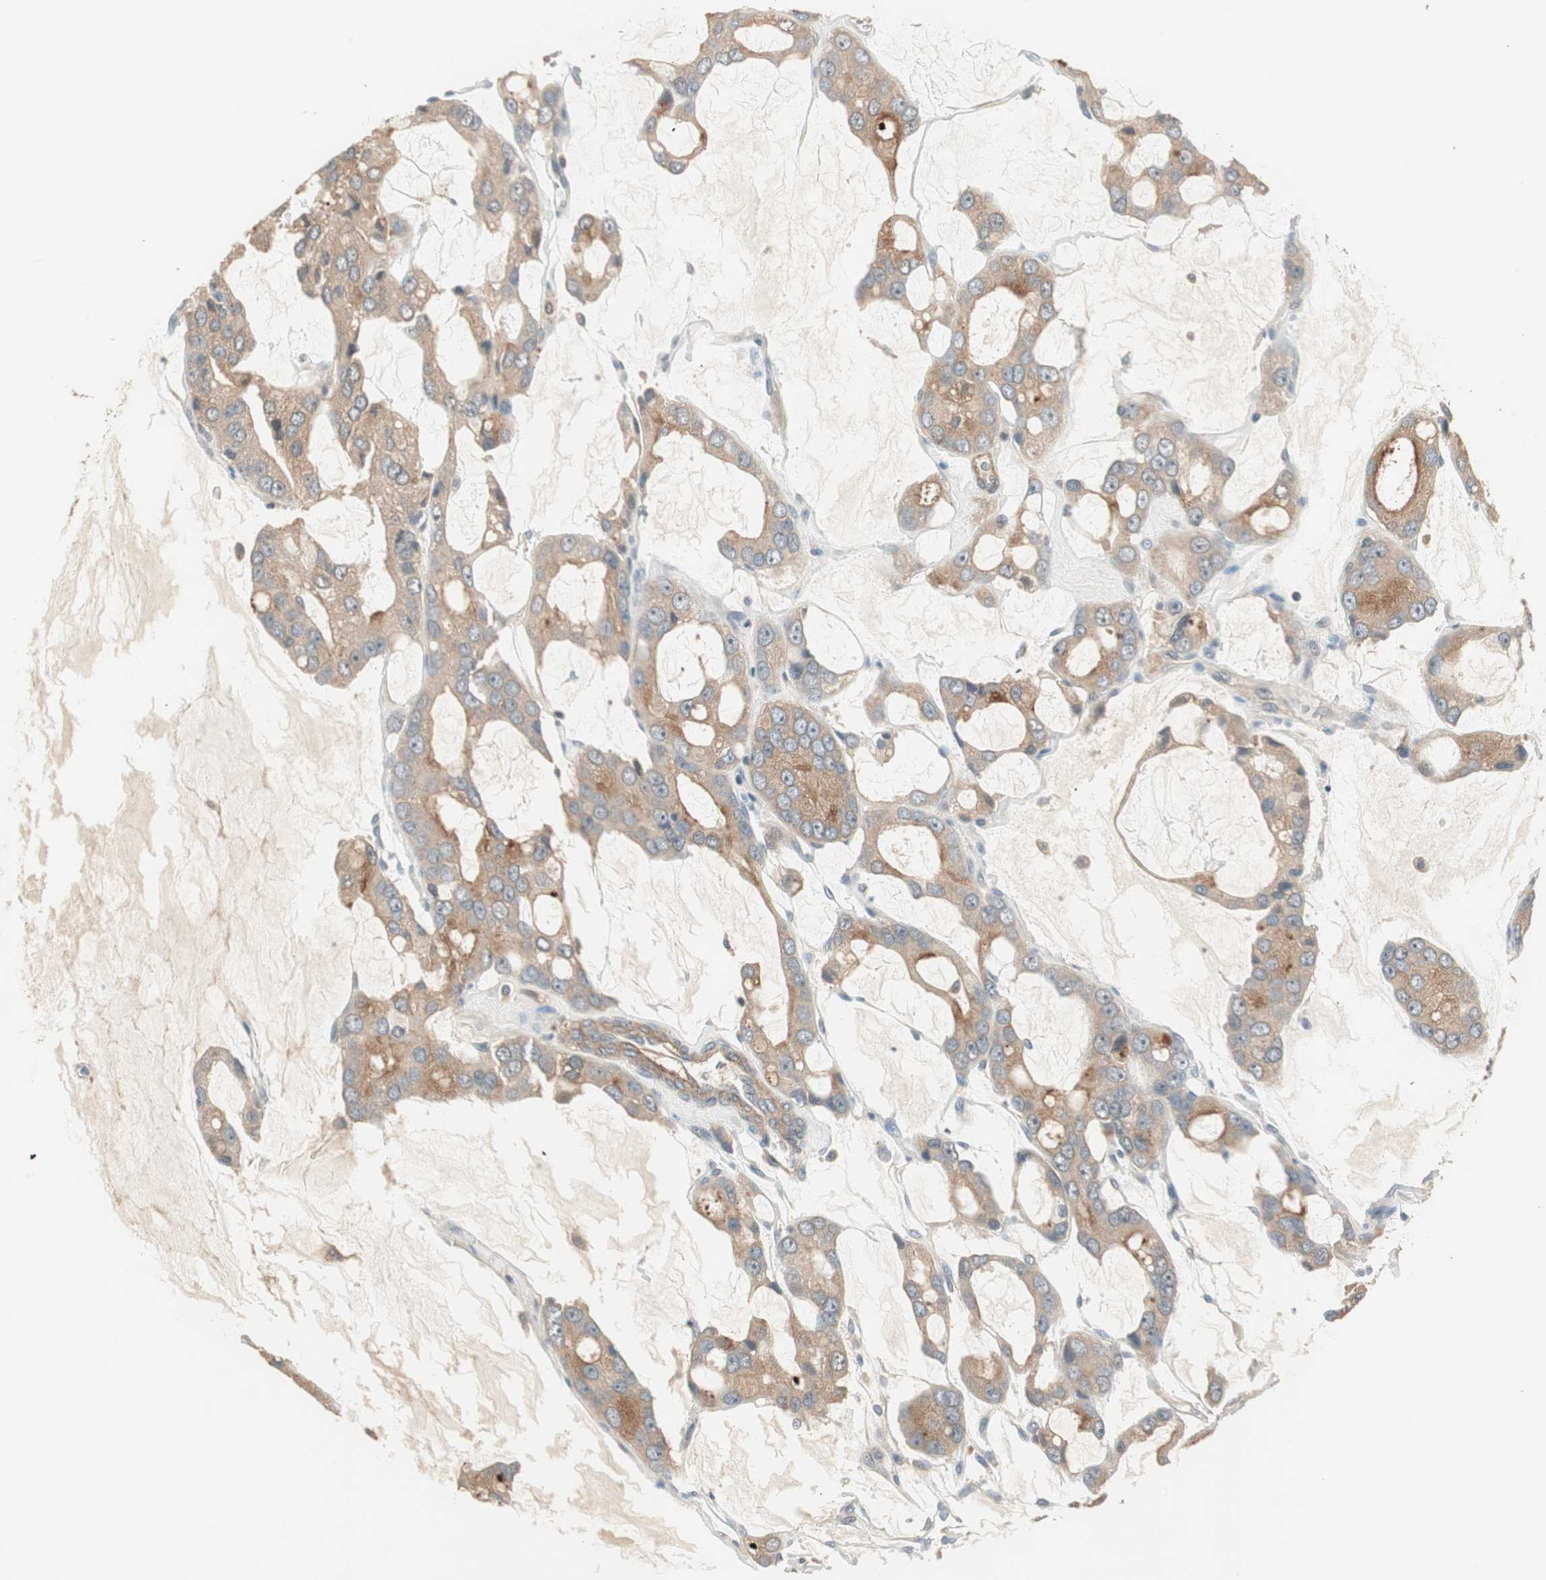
{"staining": {"intensity": "moderate", "quantity": "25%-75%", "location": "cytoplasmic/membranous"}, "tissue": "prostate cancer", "cell_type": "Tumor cells", "image_type": "cancer", "snomed": [{"axis": "morphology", "description": "Adenocarcinoma, High grade"}, {"axis": "topography", "description": "Prostate"}], "caption": "A medium amount of moderate cytoplasmic/membranous expression is identified in about 25%-75% of tumor cells in prostate adenocarcinoma (high-grade) tissue. (DAB (3,3'-diaminobenzidine) IHC, brown staining for protein, blue staining for nuclei).", "gene": "RNGTT", "patient": {"sex": "male", "age": 67}}